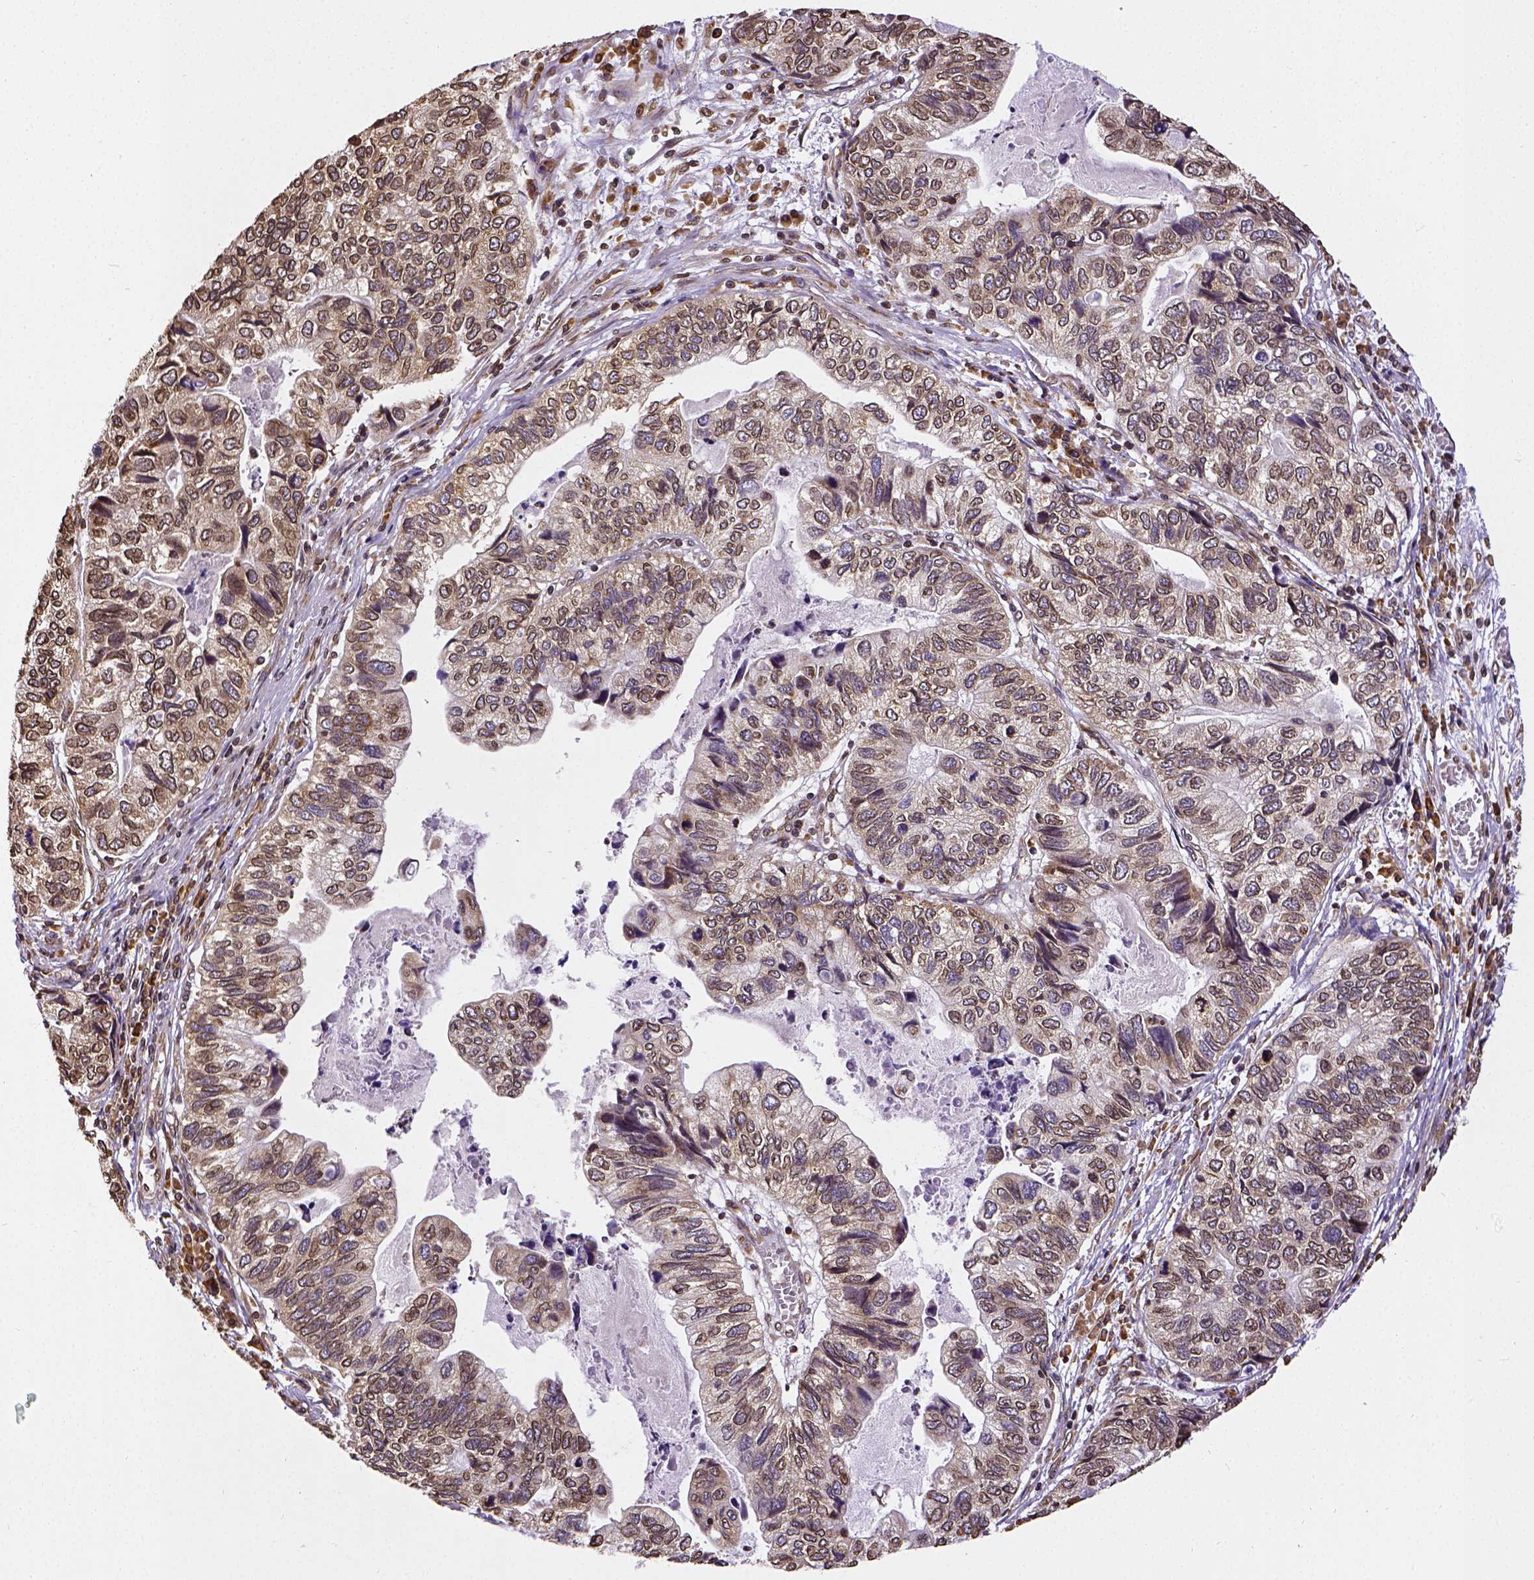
{"staining": {"intensity": "moderate", "quantity": ">75%", "location": "cytoplasmic/membranous,nuclear"}, "tissue": "stomach cancer", "cell_type": "Tumor cells", "image_type": "cancer", "snomed": [{"axis": "morphology", "description": "Adenocarcinoma, NOS"}, {"axis": "topography", "description": "Stomach, upper"}], "caption": "This histopathology image exhibits stomach cancer stained with IHC to label a protein in brown. The cytoplasmic/membranous and nuclear of tumor cells show moderate positivity for the protein. Nuclei are counter-stained blue.", "gene": "MTDH", "patient": {"sex": "female", "age": 67}}